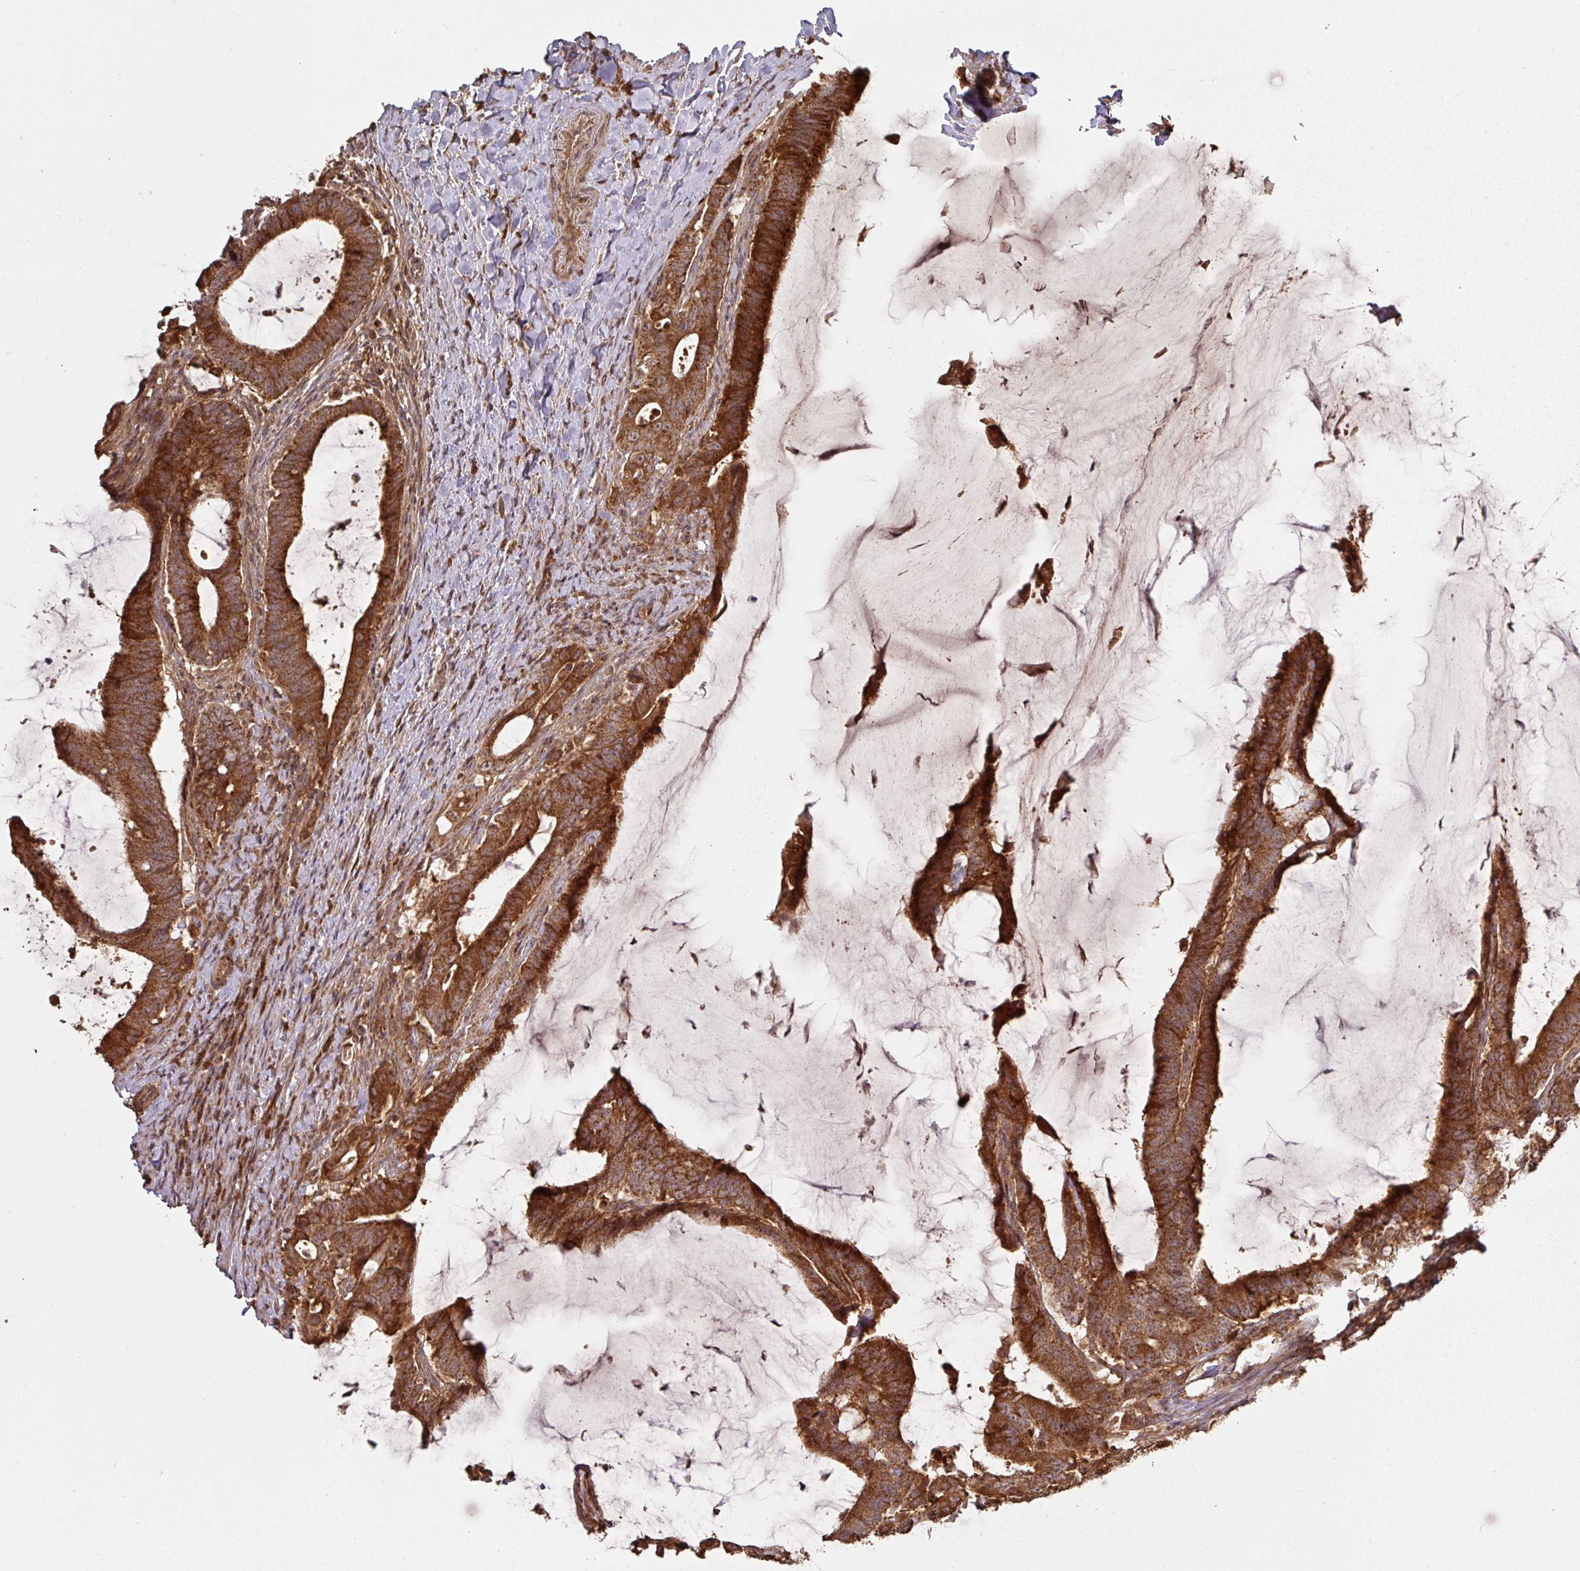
{"staining": {"intensity": "strong", "quantity": ">75%", "location": "cytoplasmic/membranous"}, "tissue": "colorectal cancer", "cell_type": "Tumor cells", "image_type": "cancer", "snomed": [{"axis": "morphology", "description": "Adenocarcinoma, NOS"}, {"axis": "topography", "description": "Colon"}], "caption": "An image showing strong cytoplasmic/membranous expression in approximately >75% of tumor cells in colorectal cancer (adenocarcinoma), as visualized by brown immunohistochemical staining.", "gene": "MRRF", "patient": {"sex": "female", "age": 43}}